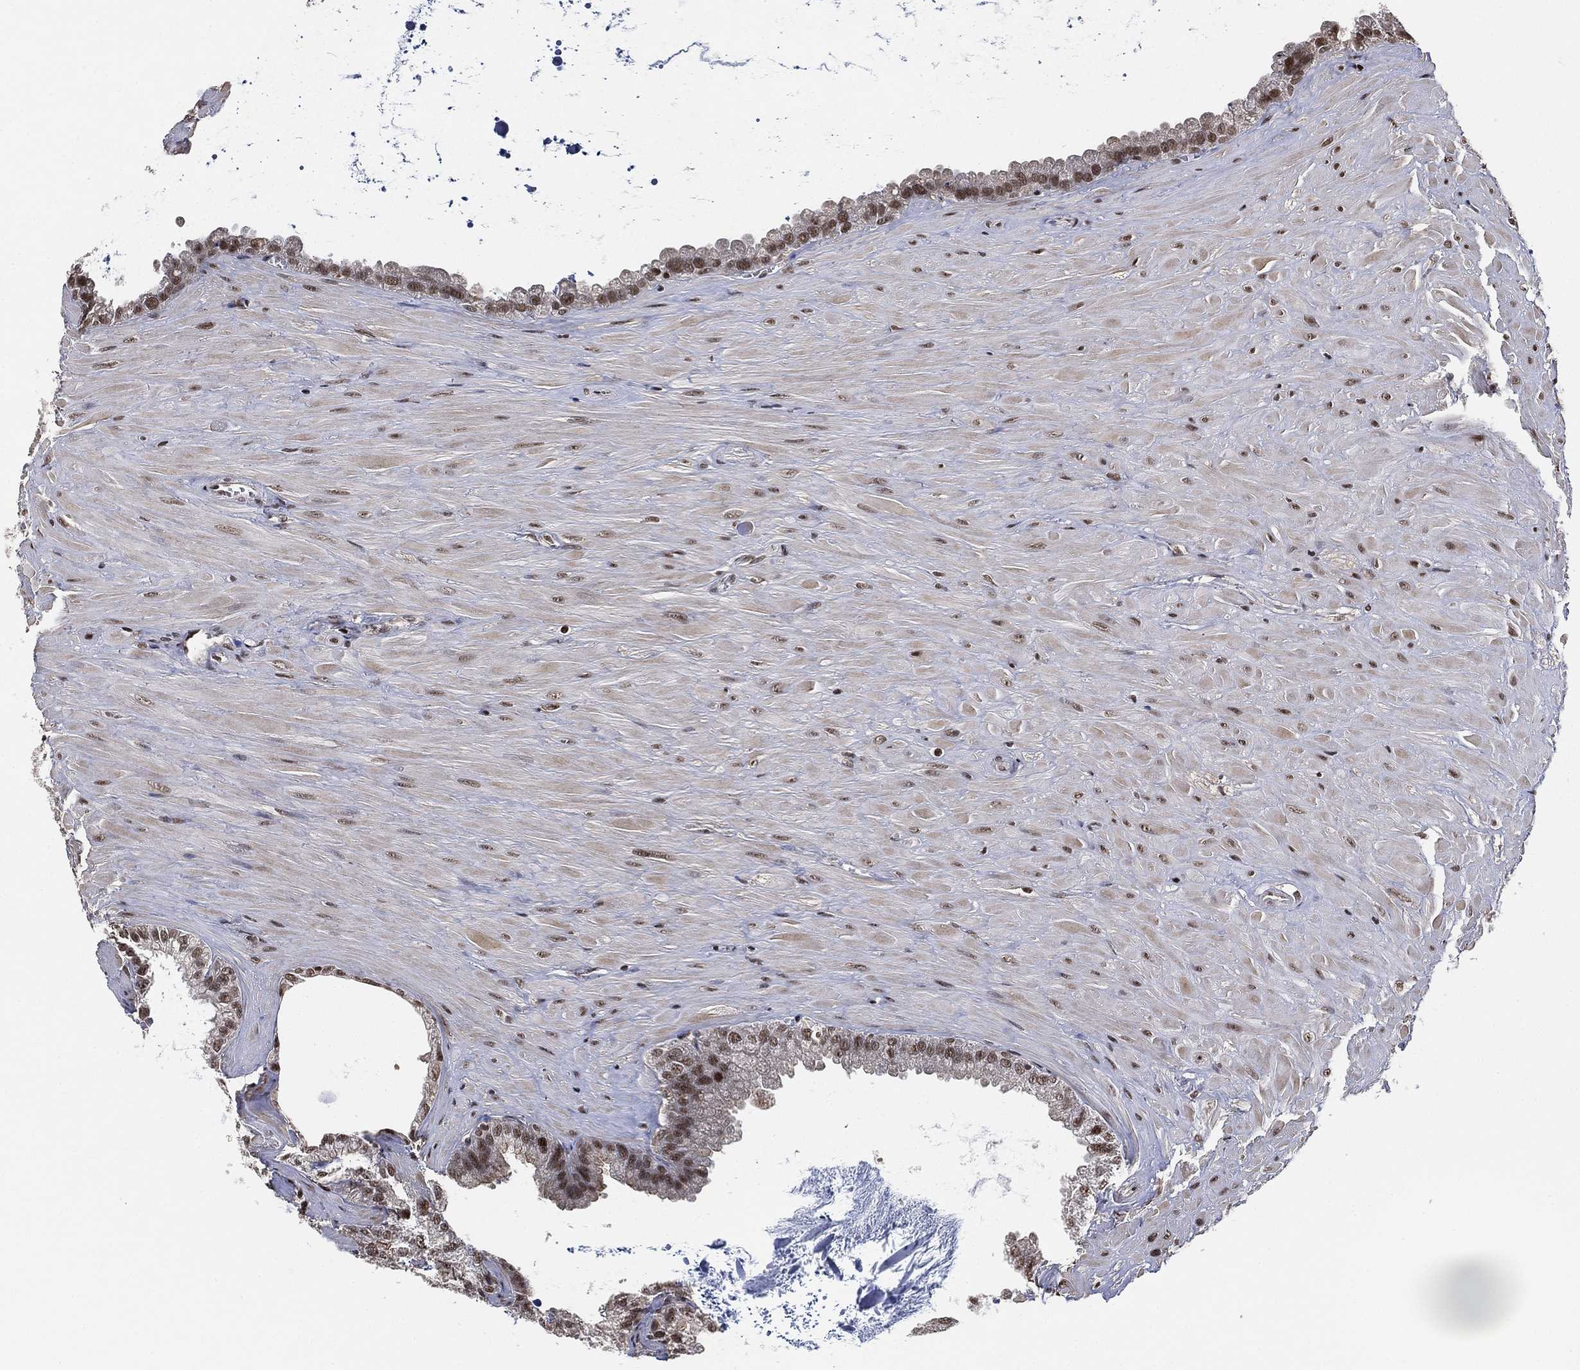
{"staining": {"intensity": "moderate", "quantity": "25%-75%", "location": "nuclear"}, "tissue": "seminal vesicle", "cell_type": "Glandular cells", "image_type": "normal", "snomed": [{"axis": "morphology", "description": "Normal tissue, NOS"}, {"axis": "topography", "description": "Seminal veicle"}], "caption": "Immunohistochemistry micrograph of unremarkable seminal vesicle stained for a protein (brown), which exhibits medium levels of moderate nuclear staining in about 25%-75% of glandular cells.", "gene": "ZSCAN30", "patient": {"sex": "male", "age": 57}}